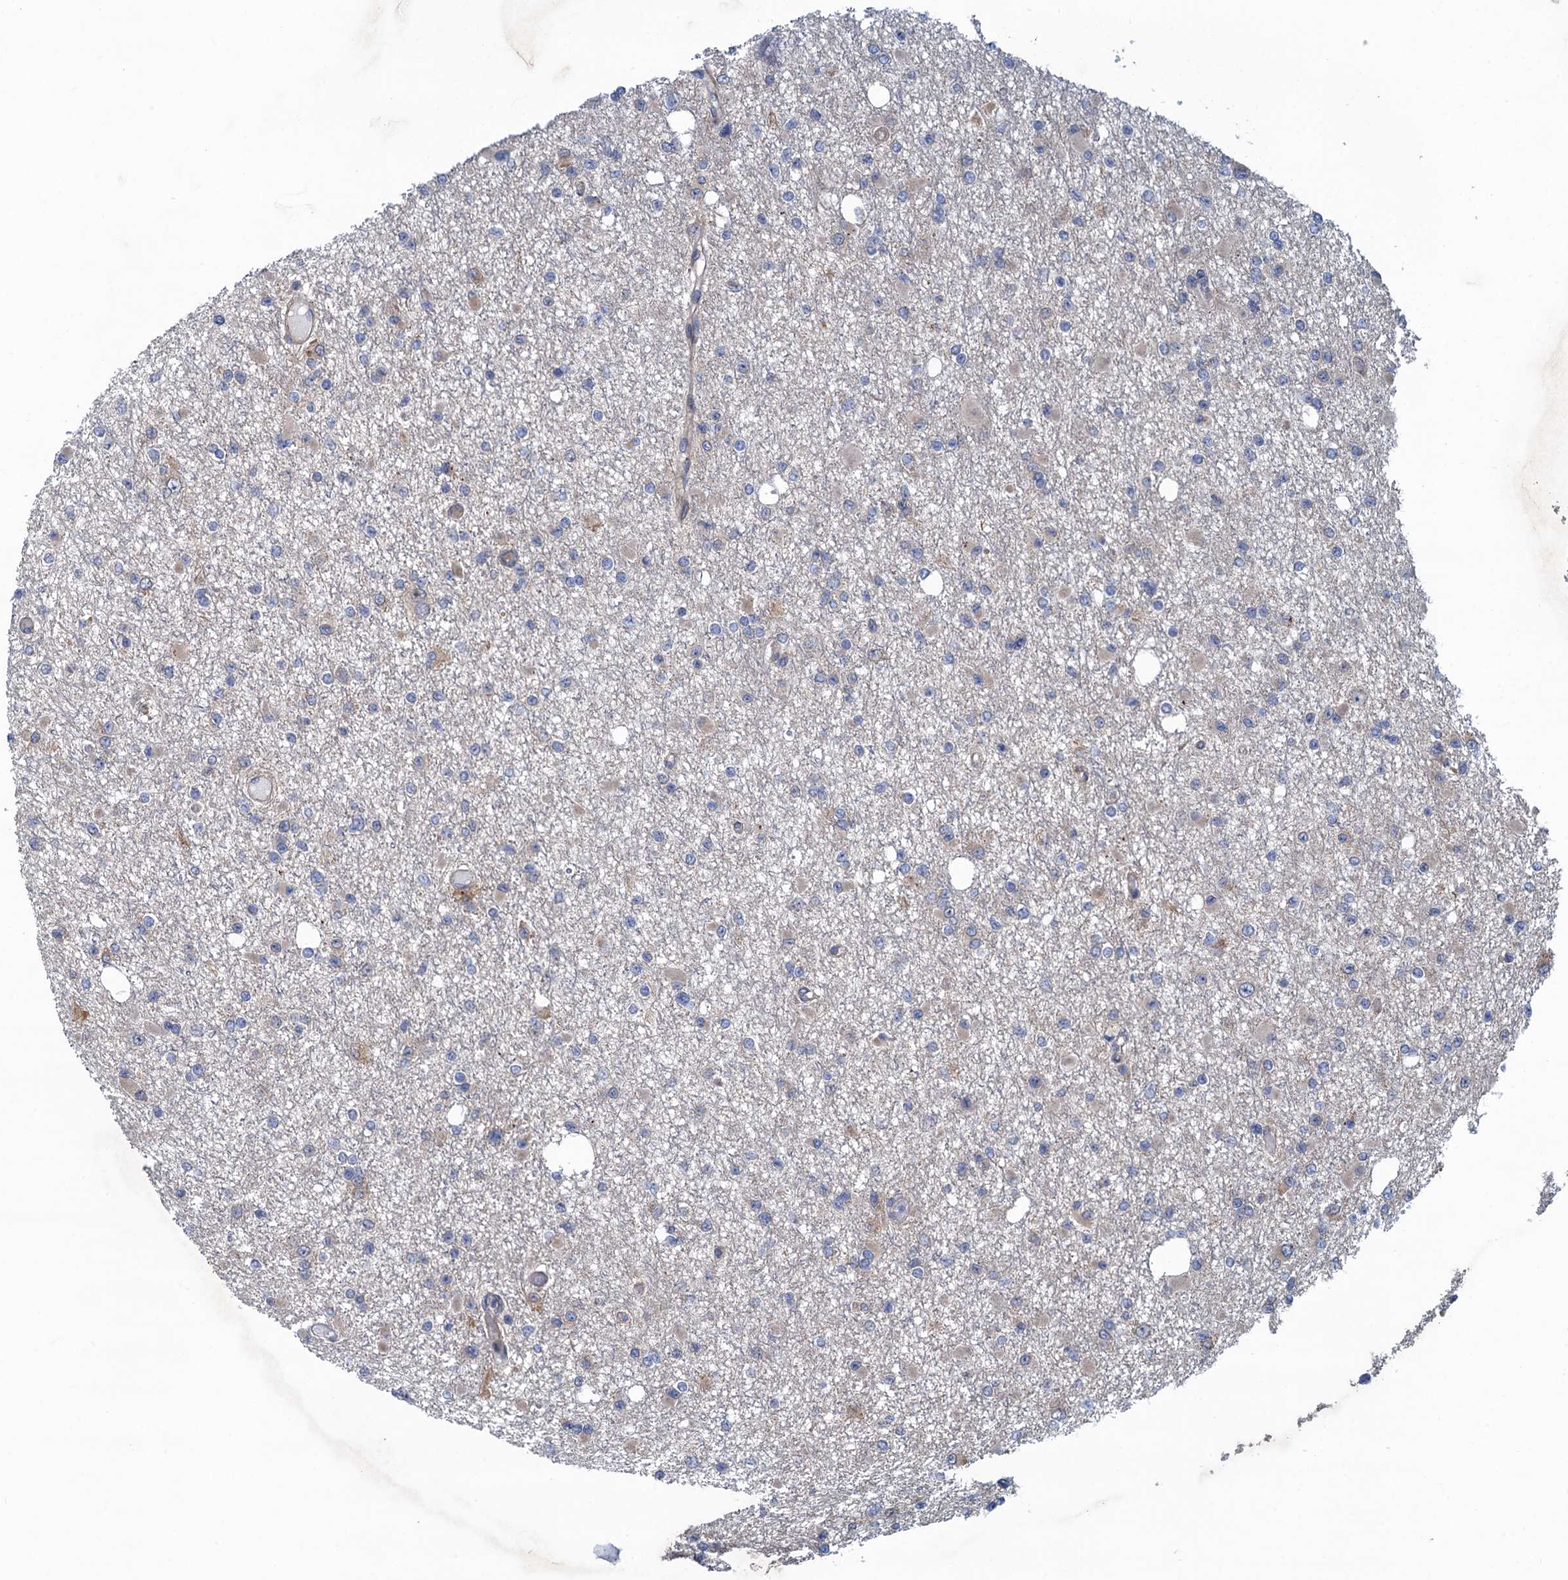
{"staining": {"intensity": "negative", "quantity": "none", "location": "none"}, "tissue": "glioma", "cell_type": "Tumor cells", "image_type": "cancer", "snomed": [{"axis": "morphology", "description": "Glioma, malignant, Low grade"}, {"axis": "topography", "description": "Brain"}], "caption": "Immunohistochemical staining of human glioma demonstrates no significant staining in tumor cells.", "gene": "CNTN5", "patient": {"sex": "female", "age": 22}}